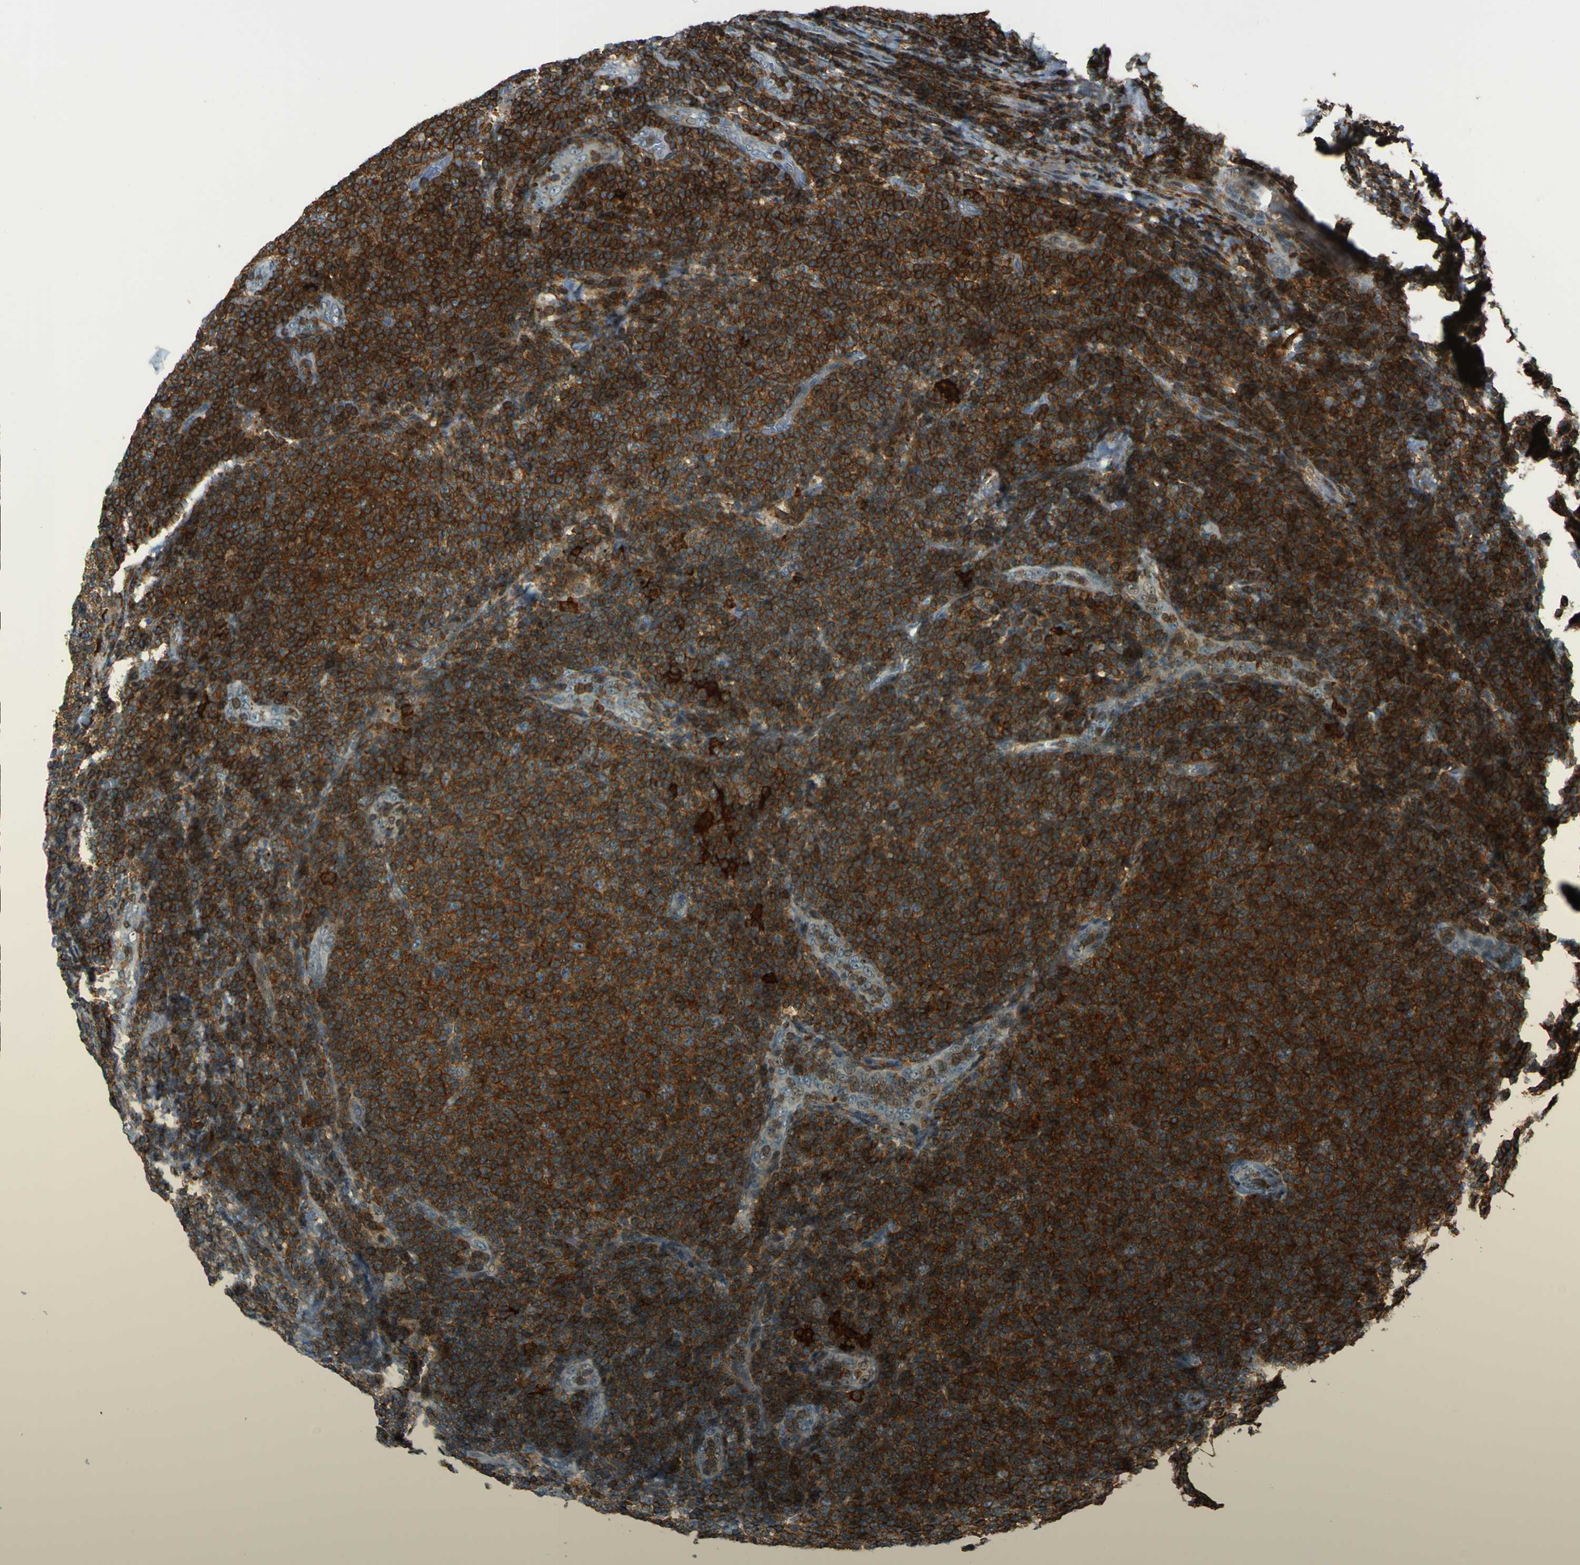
{"staining": {"intensity": "strong", "quantity": "25%-75%", "location": "cytoplasmic/membranous"}, "tissue": "lymphoma", "cell_type": "Tumor cells", "image_type": "cancer", "snomed": [{"axis": "morphology", "description": "Malignant lymphoma, non-Hodgkin's type, Low grade"}, {"axis": "topography", "description": "Lymph node"}], "caption": "Protein positivity by immunohistochemistry (IHC) displays strong cytoplasmic/membranous positivity in about 25%-75% of tumor cells in low-grade malignant lymphoma, non-Hodgkin's type.", "gene": "PCDHB5", "patient": {"sex": "male", "age": 66}}